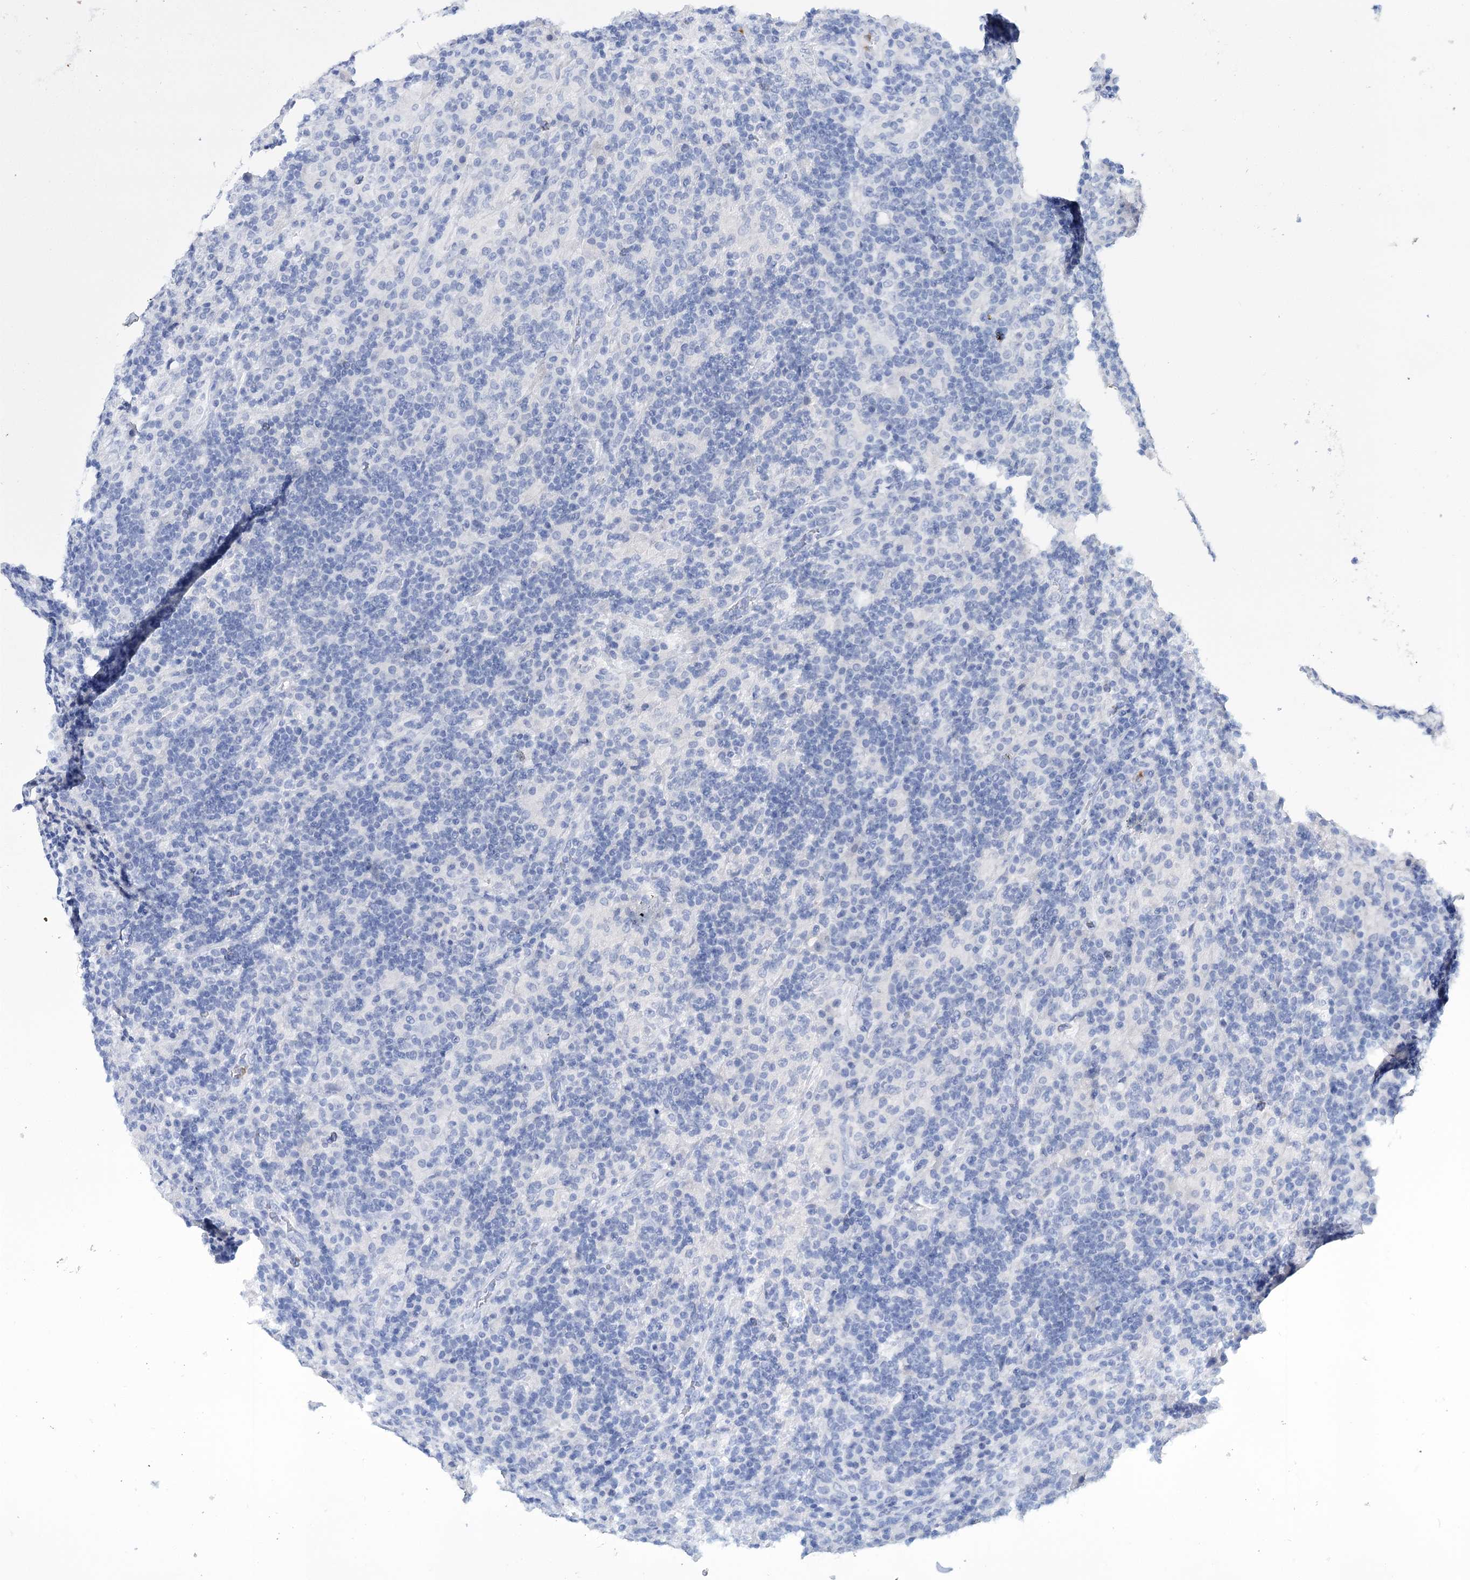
{"staining": {"intensity": "negative", "quantity": "none", "location": "none"}, "tissue": "lymphoma", "cell_type": "Tumor cells", "image_type": "cancer", "snomed": [{"axis": "morphology", "description": "Hodgkin's disease, NOS"}, {"axis": "topography", "description": "Lymph node"}], "caption": "This photomicrograph is of Hodgkin's disease stained with immunohistochemistry to label a protein in brown with the nuclei are counter-stained blue. There is no positivity in tumor cells. Brightfield microscopy of immunohistochemistry (IHC) stained with DAB (brown) and hematoxylin (blue), captured at high magnification.", "gene": "CEACAM8", "patient": {"sex": "male", "age": 70}}